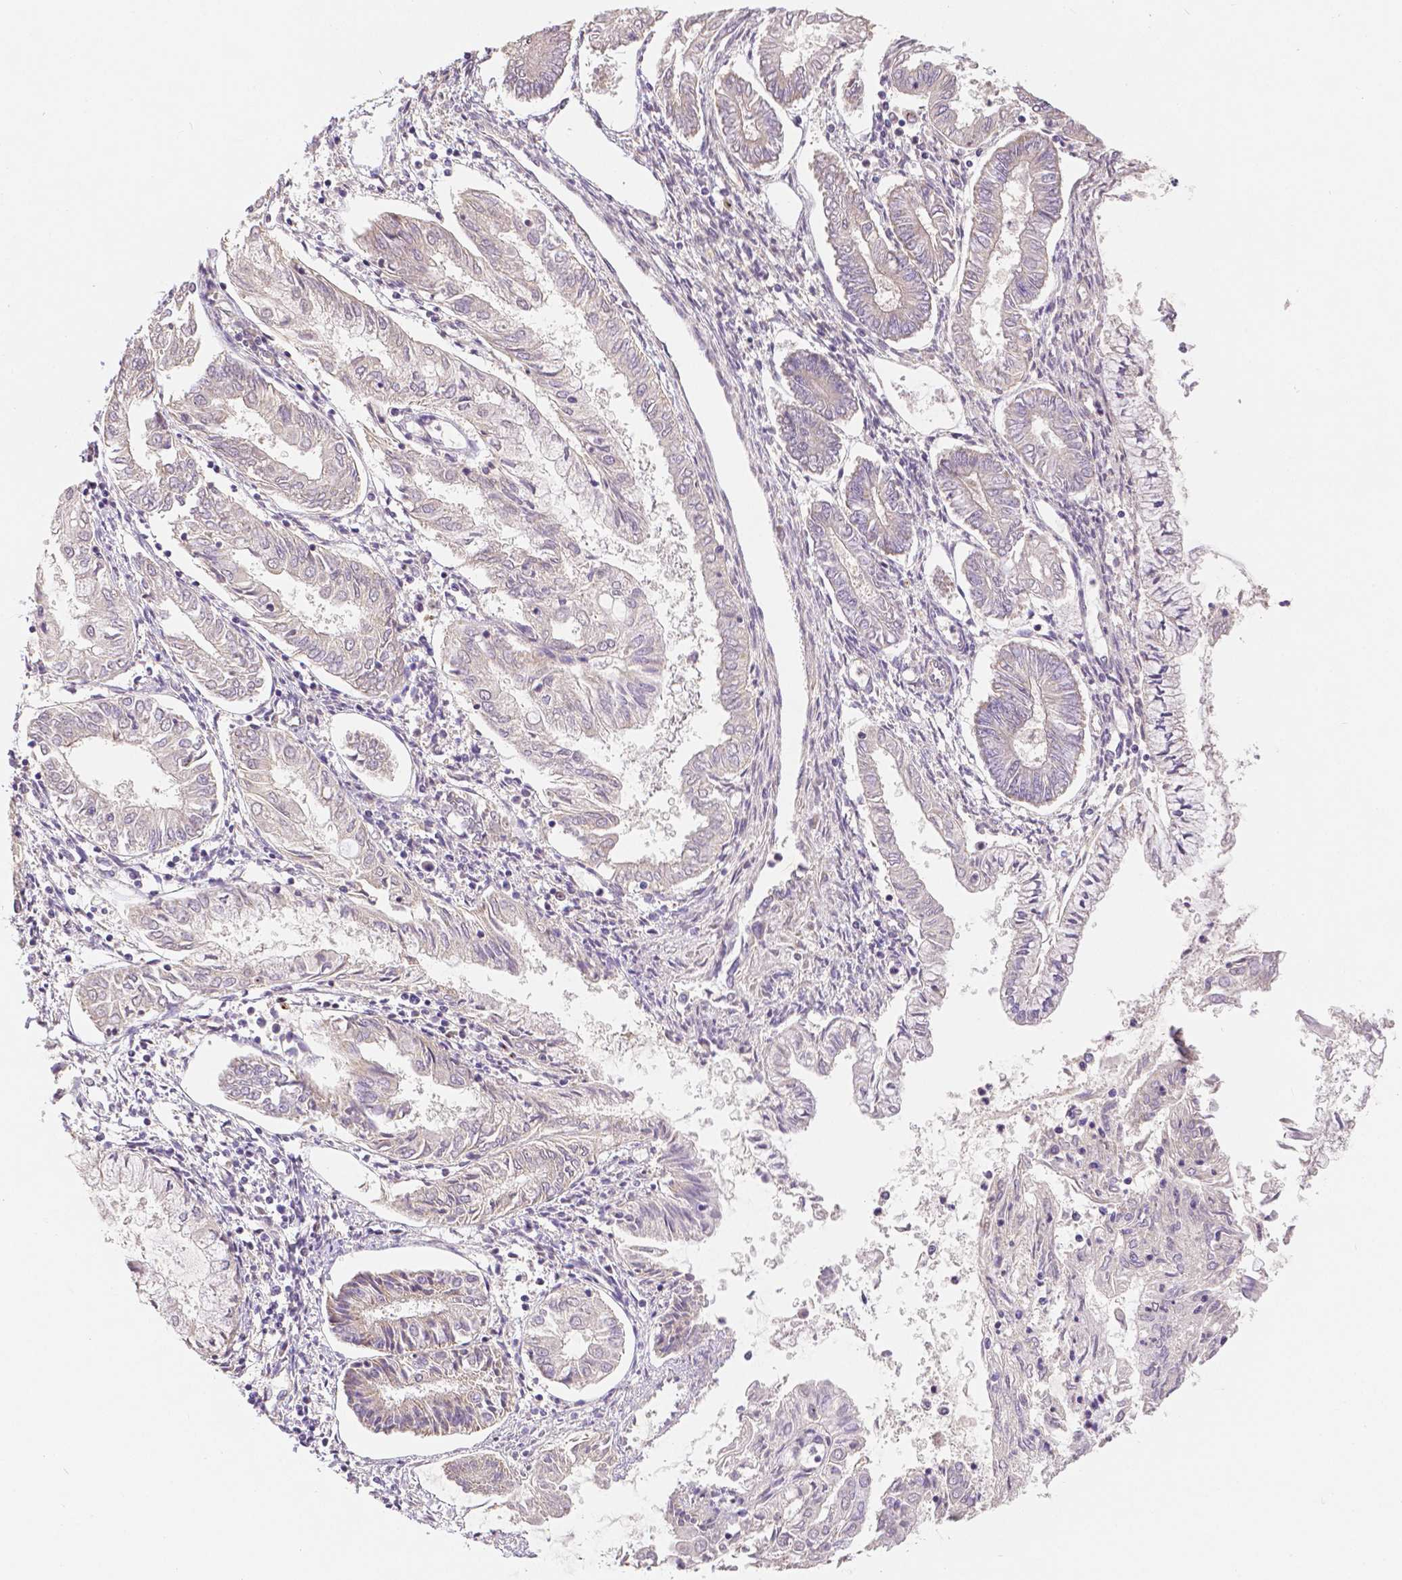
{"staining": {"intensity": "negative", "quantity": "none", "location": "none"}, "tissue": "endometrial cancer", "cell_type": "Tumor cells", "image_type": "cancer", "snomed": [{"axis": "morphology", "description": "Adenocarcinoma, NOS"}, {"axis": "topography", "description": "Endometrium"}], "caption": "Histopathology image shows no protein expression in tumor cells of endometrial adenocarcinoma tissue. (Immunohistochemistry (ihc), brightfield microscopy, high magnification).", "gene": "RHOT1", "patient": {"sex": "female", "age": 68}}